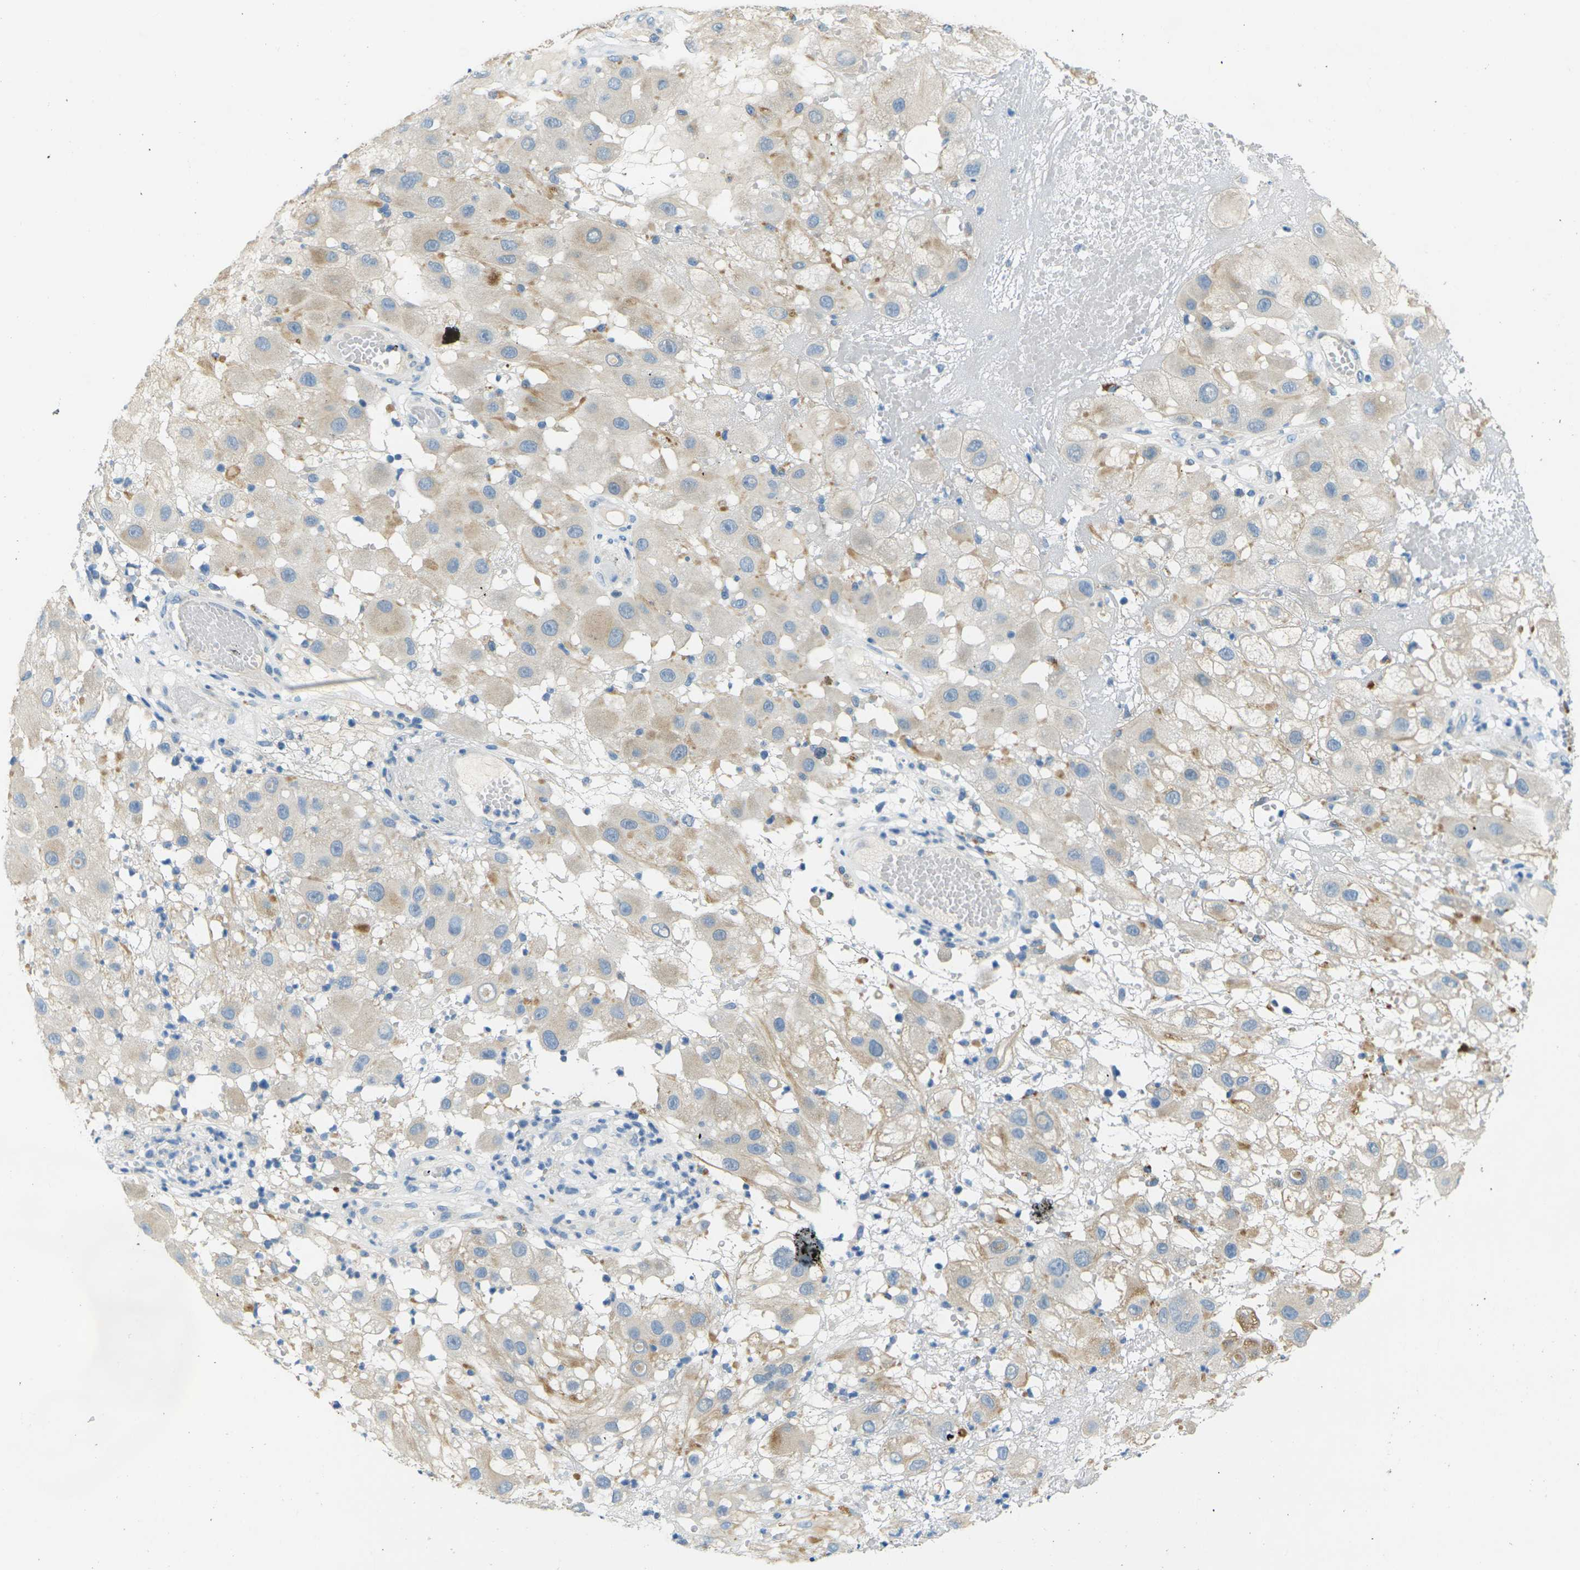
{"staining": {"intensity": "weak", "quantity": "25%-75%", "location": "cytoplasmic/membranous"}, "tissue": "melanoma", "cell_type": "Tumor cells", "image_type": "cancer", "snomed": [{"axis": "morphology", "description": "Malignant melanoma, NOS"}, {"axis": "topography", "description": "Skin"}], "caption": "Tumor cells show low levels of weak cytoplasmic/membranous positivity in approximately 25%-75% of cells in human malignant melanoma.", "gene": "CYP2C8", "patient": {"sex": "female", "age": 81}}